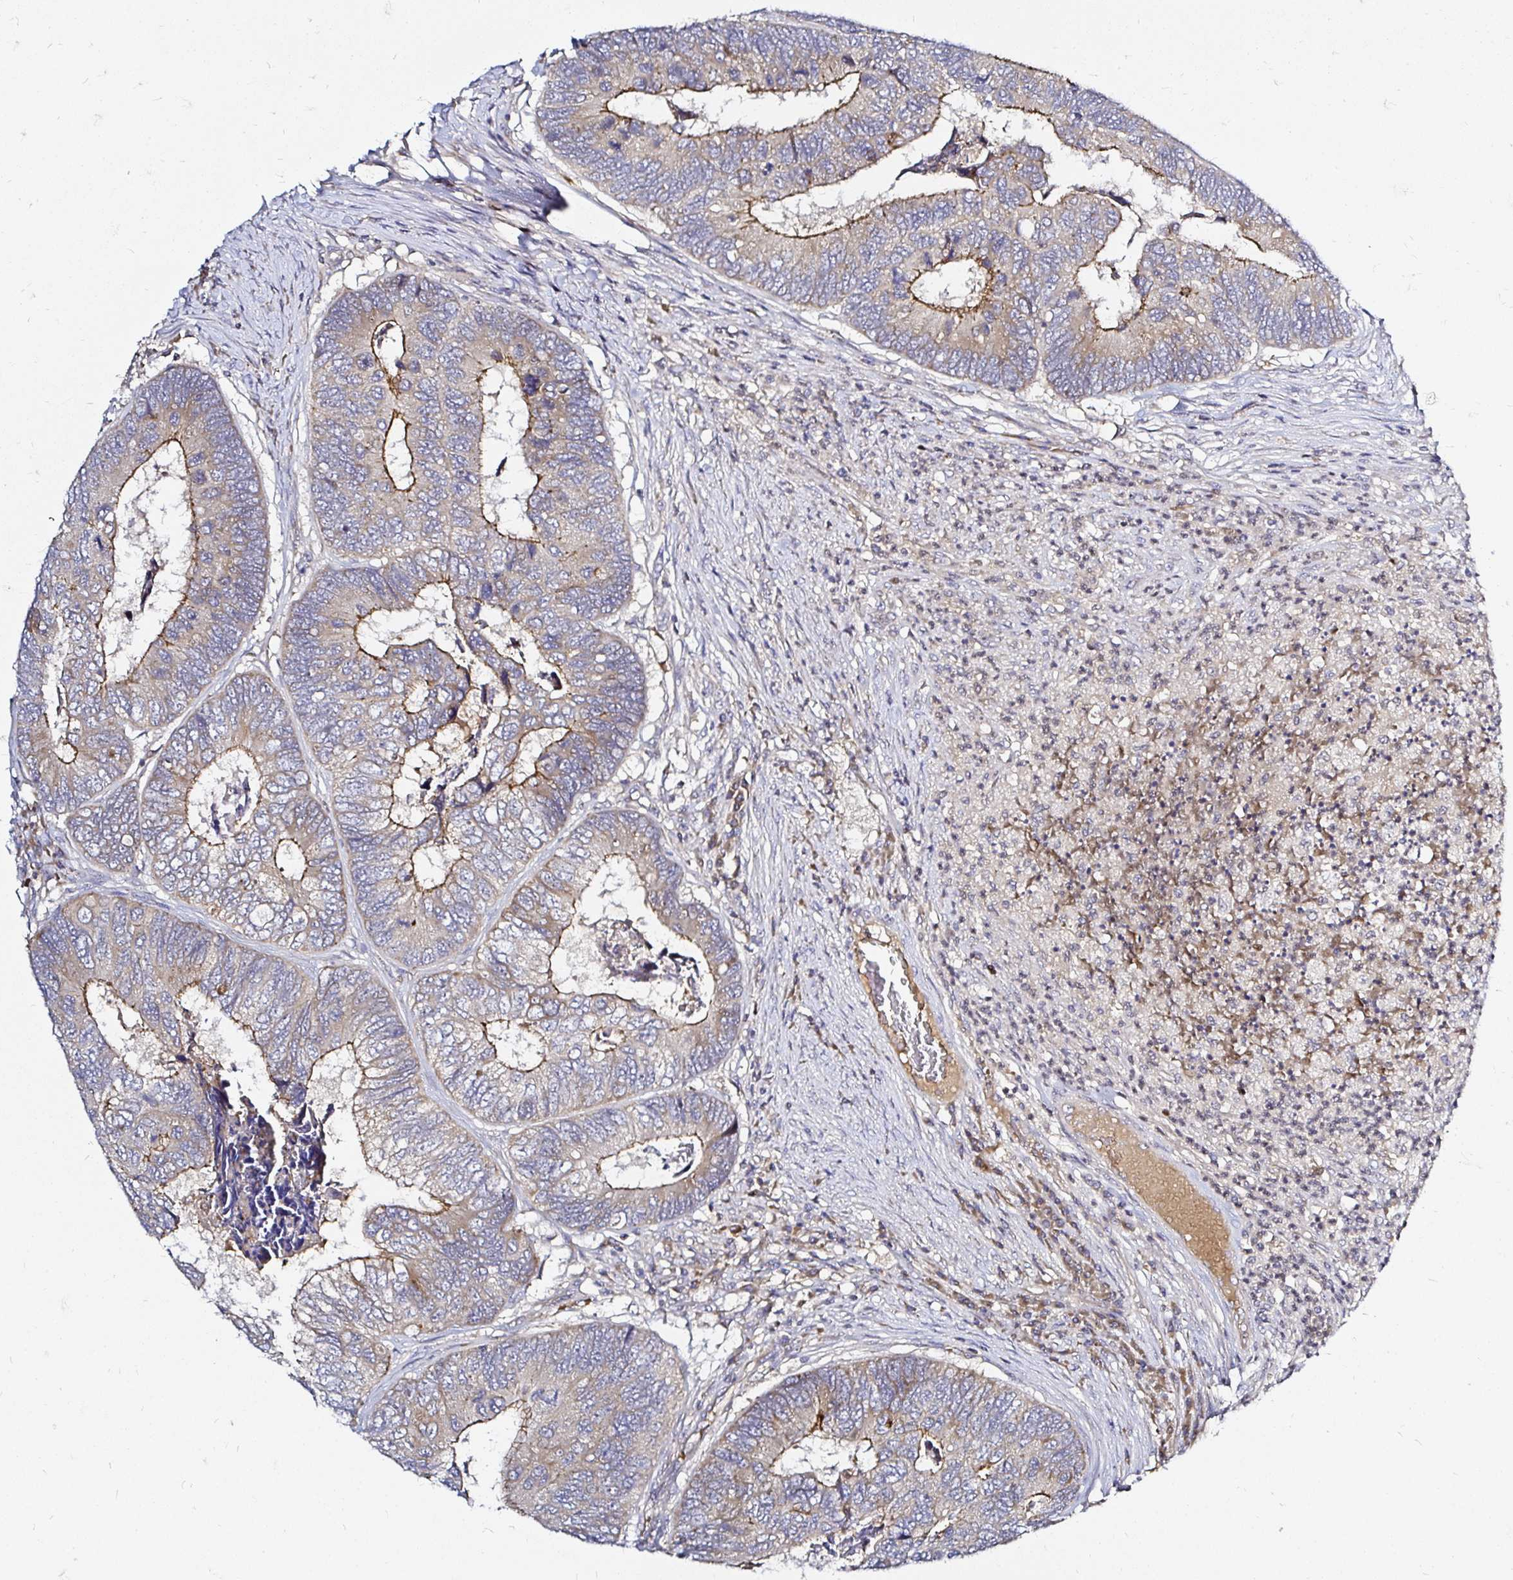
{"staining": {"intensity": "moderate", "quantity": ">75%", "location": "cytoplasmic/membranous"}, "tissue": "colorectal cancer", "cell_type": "Tumor cells", "image_type": "cancer", "snomed": [{"axis": "morphology", "description": "Adenocarcinoma, NOS"}, {"axis": "topography", "description": "Colon"}], "caption": "Brown immunohistochemical staining in human adenocarcinoma (colorectal) exhibits moderate cytoplasmic/membranous positivity in about >75% of tumor cells. Ihc stains the protein in brown and the nuclei are stained blue.", "gene": "ARHGEF37", "patient": {"sex": "female", "age": 67}}